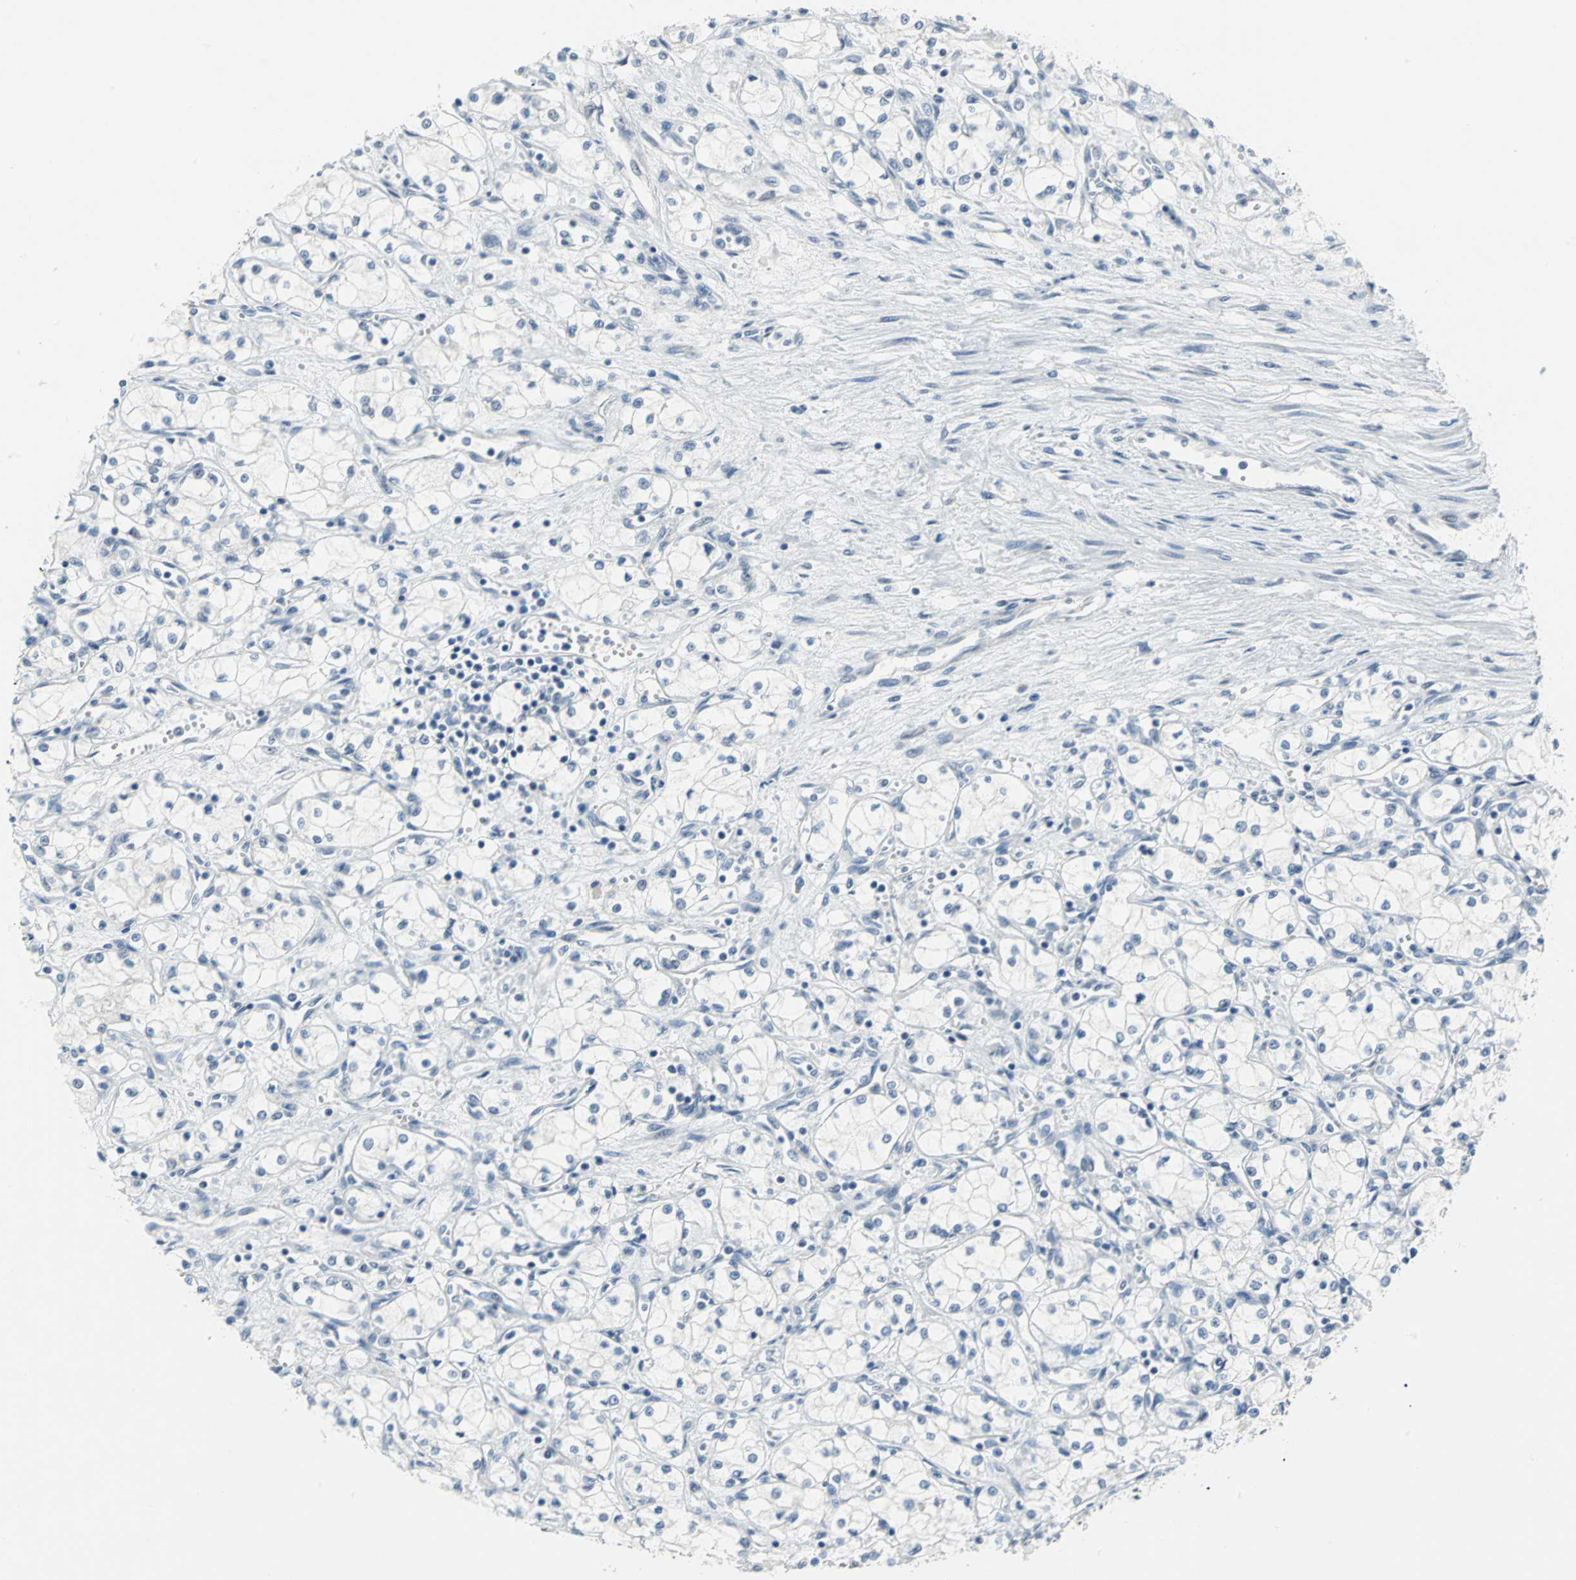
{"staining": {"intensity": "moderate", "quantity": "<25%", "location": "nuclear"}, "tissue": "renal cancer", "cell_type": "Tumor cells", "image_type": "cancer", "snomed": [{"axis": "morphology", "description": "Normal tissue, NOS"}, {"axis": "morphology", "description": "Adenocarcinoma, NOS"}, {"axis": "topography", "description": "Kidney"}], "caption": "This photomicrograph exhibits immunohistochemistry staining of renal cancer, with low moderate nuclear staining in approximately <25% of tumor cells.", "gene": "MYBBP1A", "patient": {"sex": "male", "age": 59}}